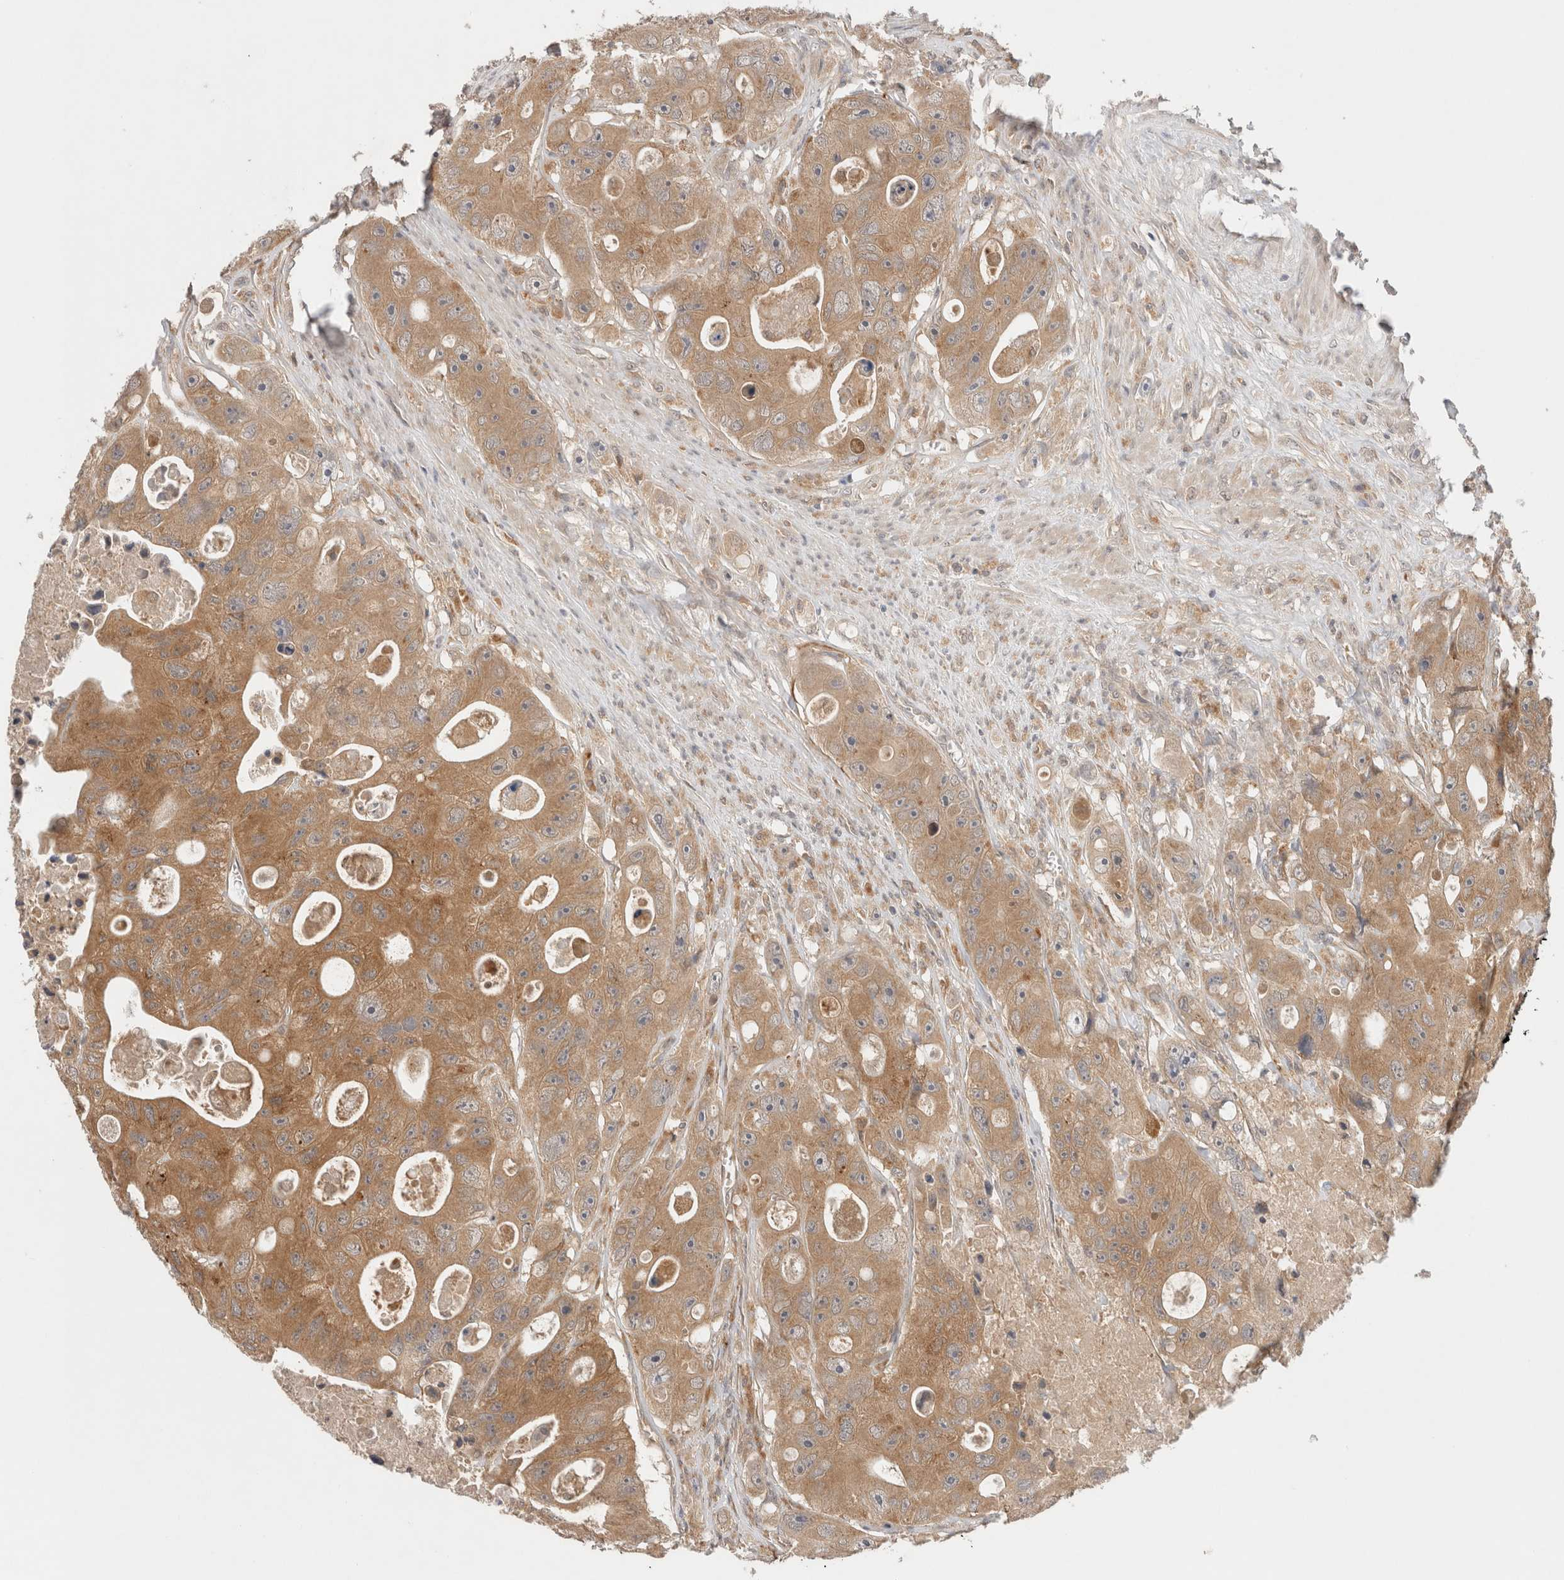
{"staining": {"intensity": "moderate", "quantity": ">75%", "location": "cytoplasmic/membranous"}, "tissue": "colorectal cancer", "cell_type": "Tumor cells", "image_type": "cancer", "snomed": [{"axis": "morphology", "description": "Adenocarcinoma, NOS"}, {"axis": "topography", "description": "Colon"}], "caption": "Protein expression by immunohistochemistry shows moderate cytoplasmic/membranous positivity in approximately >75% of tumor cells in colorectal cancer (adenocarcinoma). (DAB (3,3'-diaminobenzidine) = brown stain, brightfield microscopy at high magnification).", "gene": "SGK1", "patient": {"sex": "female", "age": 46}}